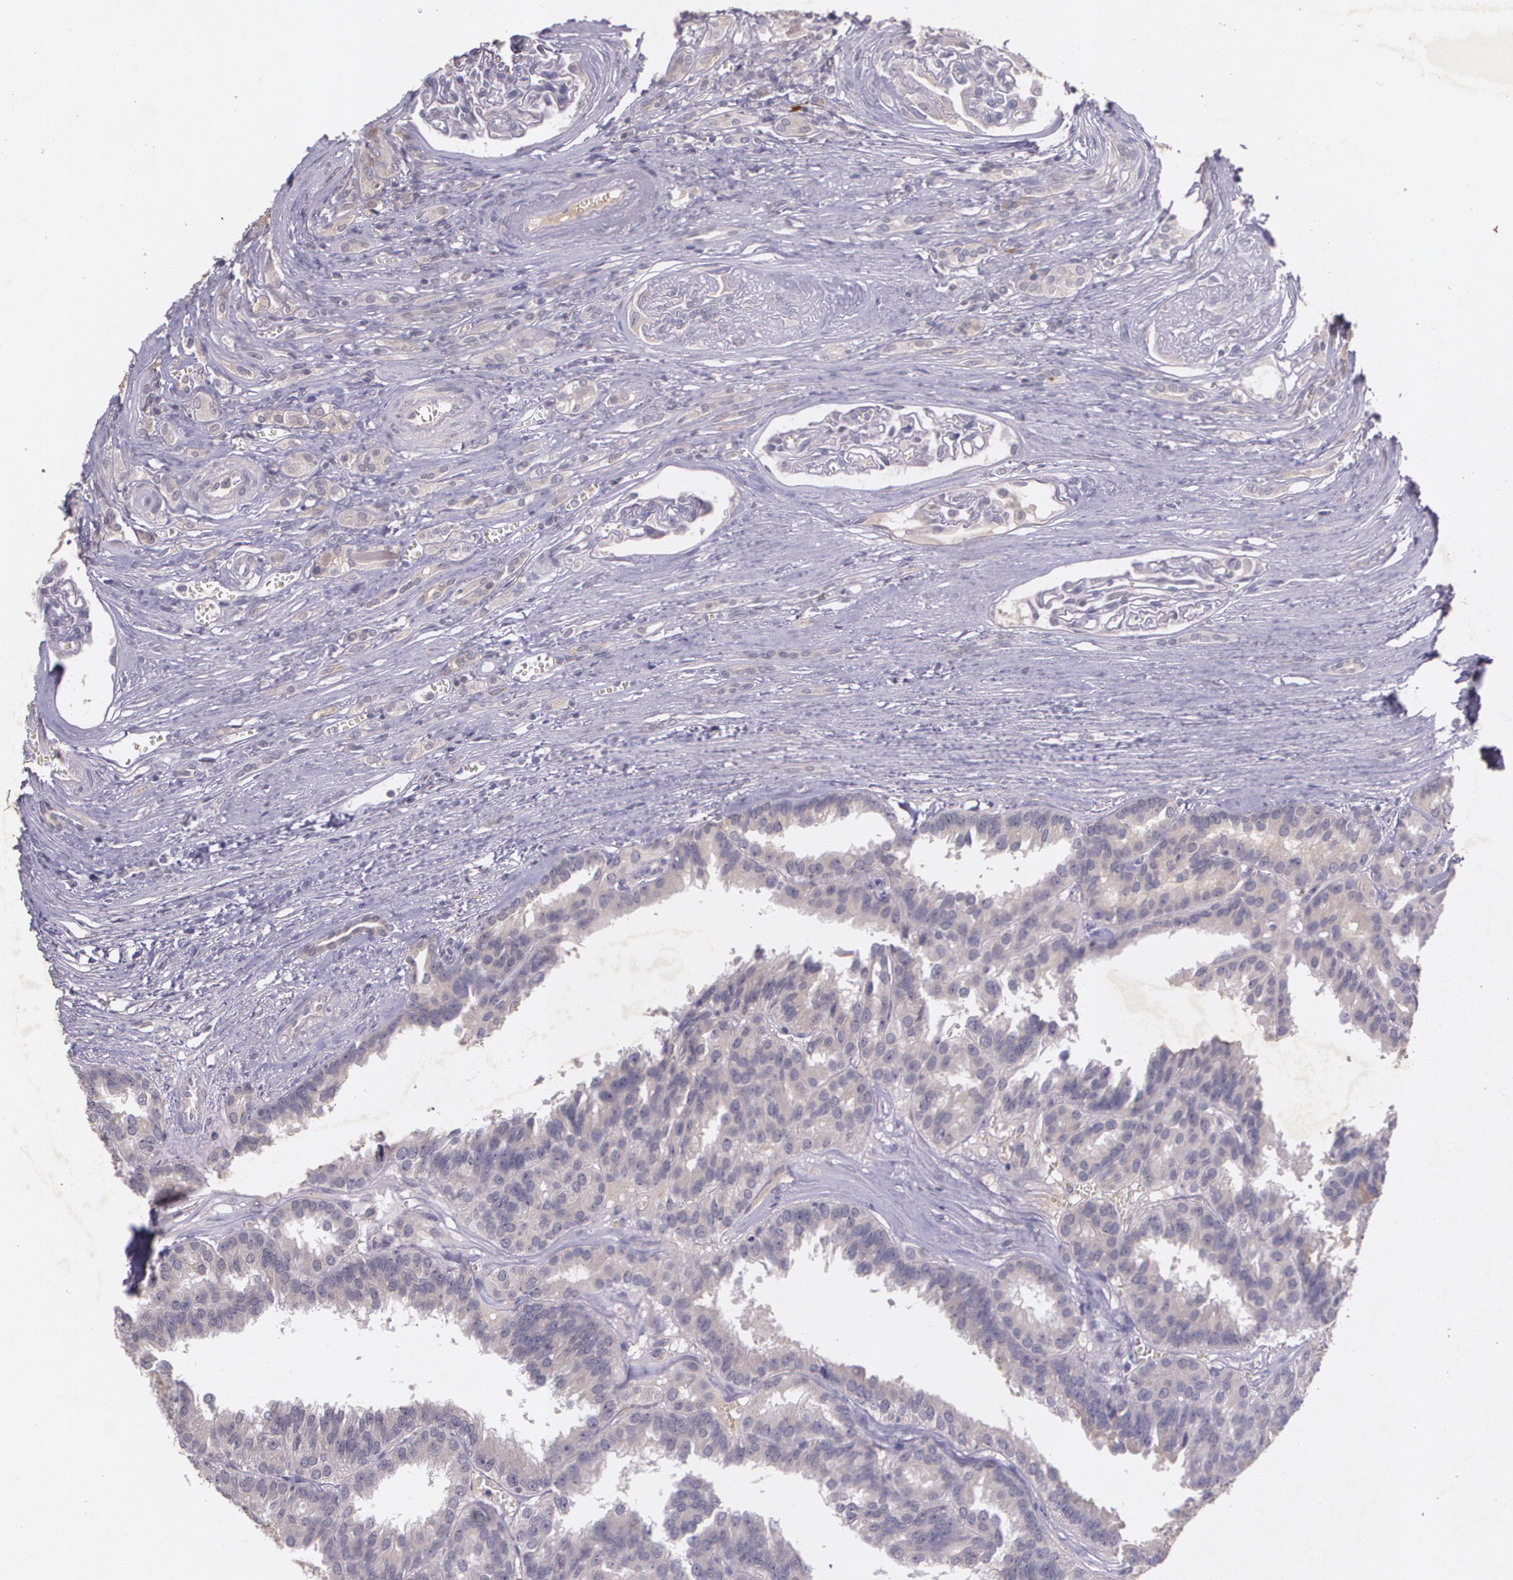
{"staining": {"intensity": "moderate", "quantity": ">75%", "location": "cytoplasmic/membranous"}, "tissue": "renal cancer", "cell_type": "Tumor cells", "image_type": "cancer", "snomed": [{"axis": "morphology", "description": "Adenocarcinoma, NOS"}, {"axis": "topography", "description": "Kidney"}], "caption": "Immunohistochemistry (IHC) of renal cancer exhibits medium levels of moderate cytoplasmic/membranous staining in about >75% of tumor cells.", "gene": "TM4SF1", "patient": {"sex": "male", "age": 46}}